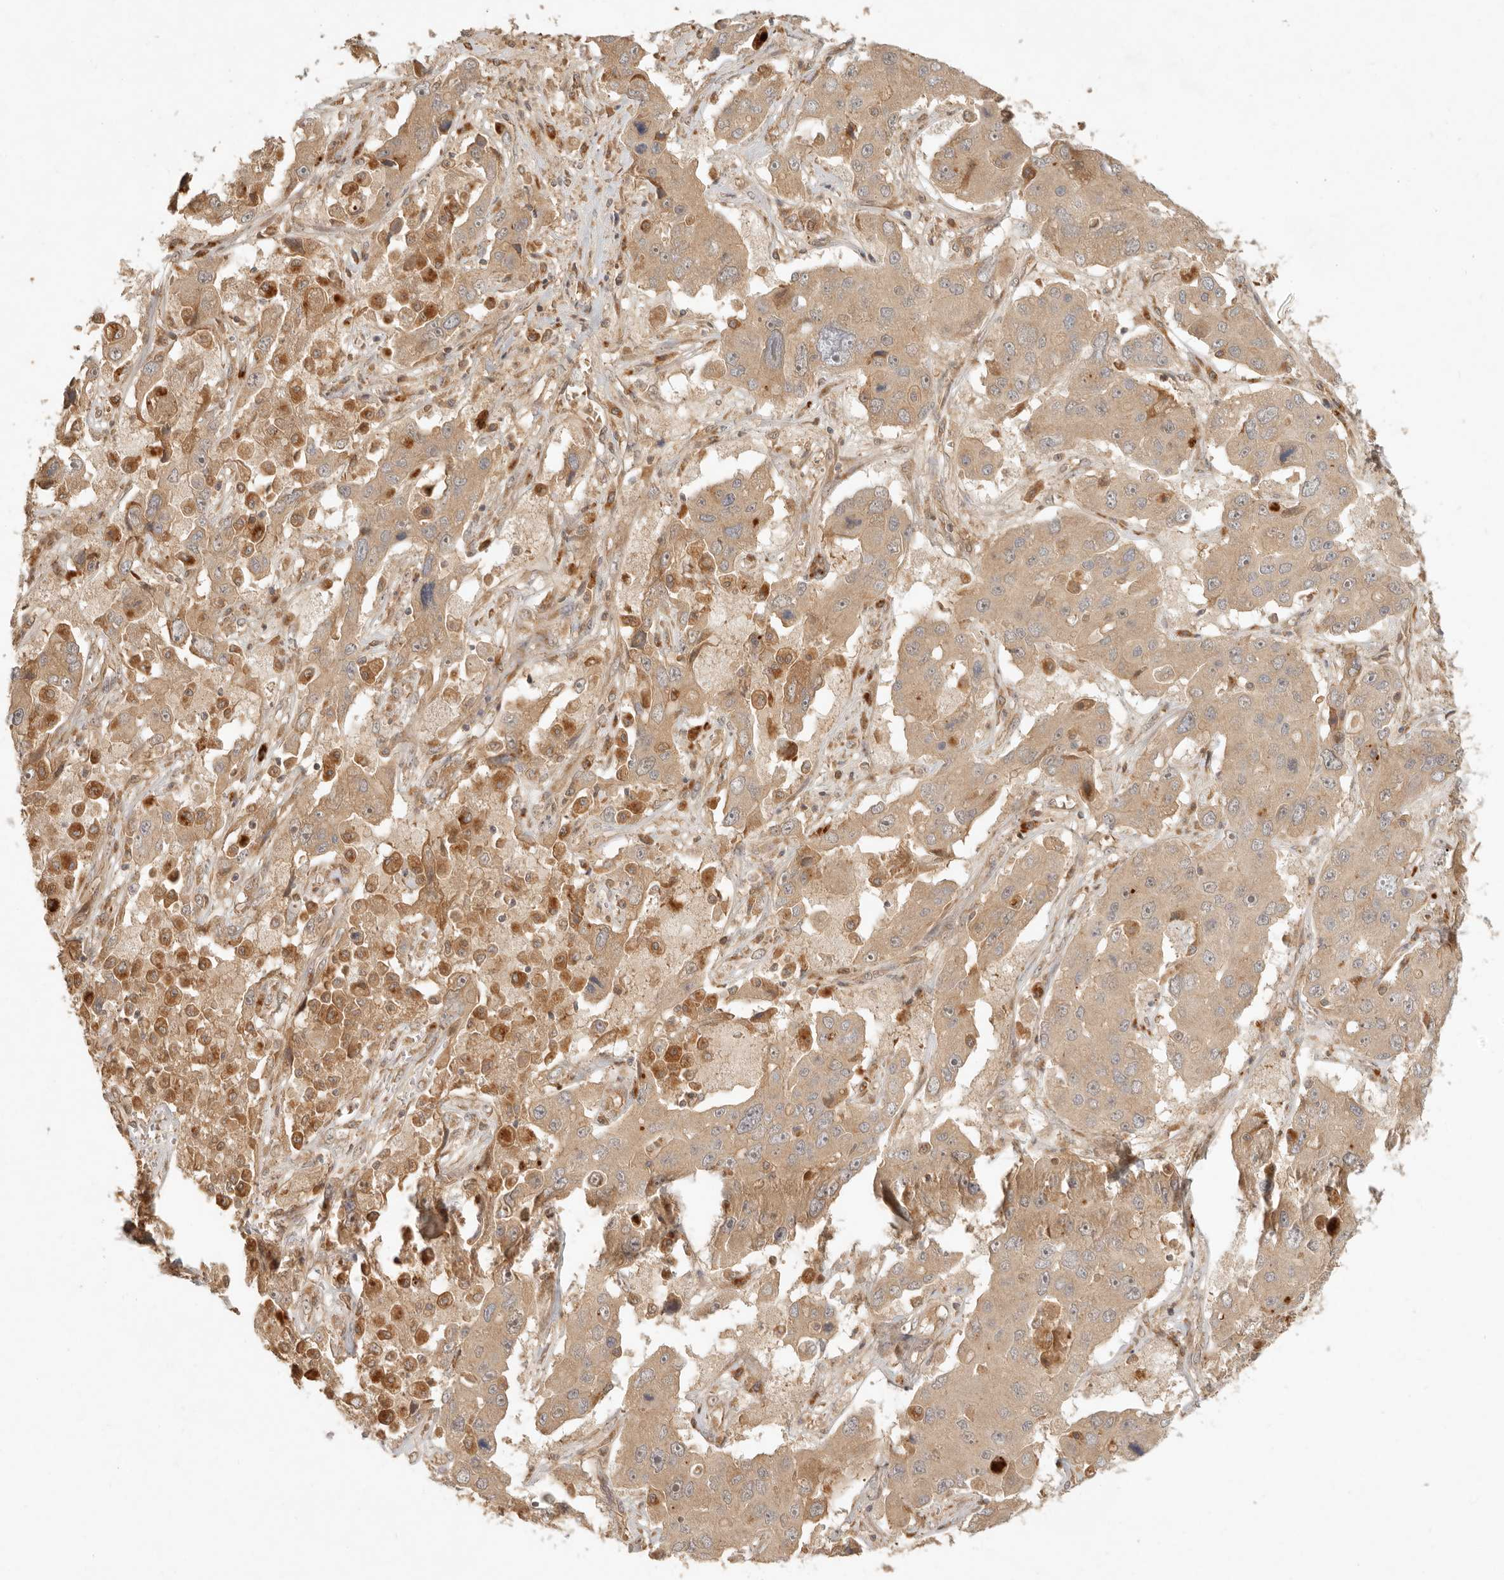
{"staining": {"intensity": "moderate", "quantity": ">75%", "location": "cytoplasmic/membranous"}, "tissue": "liver cancer", "cell_type": "Tumor cells", "image_type": "cancer", "snomed": [{"axis": "morphology", "description": "Cholangiocarcinoma"}, {"axis": "topography", "description": "Liver"}], "caption": "Liver cholangiocarcinoma stained with immunohistochemistry (IHC) demonstrates moderate cytoplasmic/membranous staining in about >75% of tumor cells.", "gene": "ANKRD61", "patient": {"sex": "male", "age": 67}}